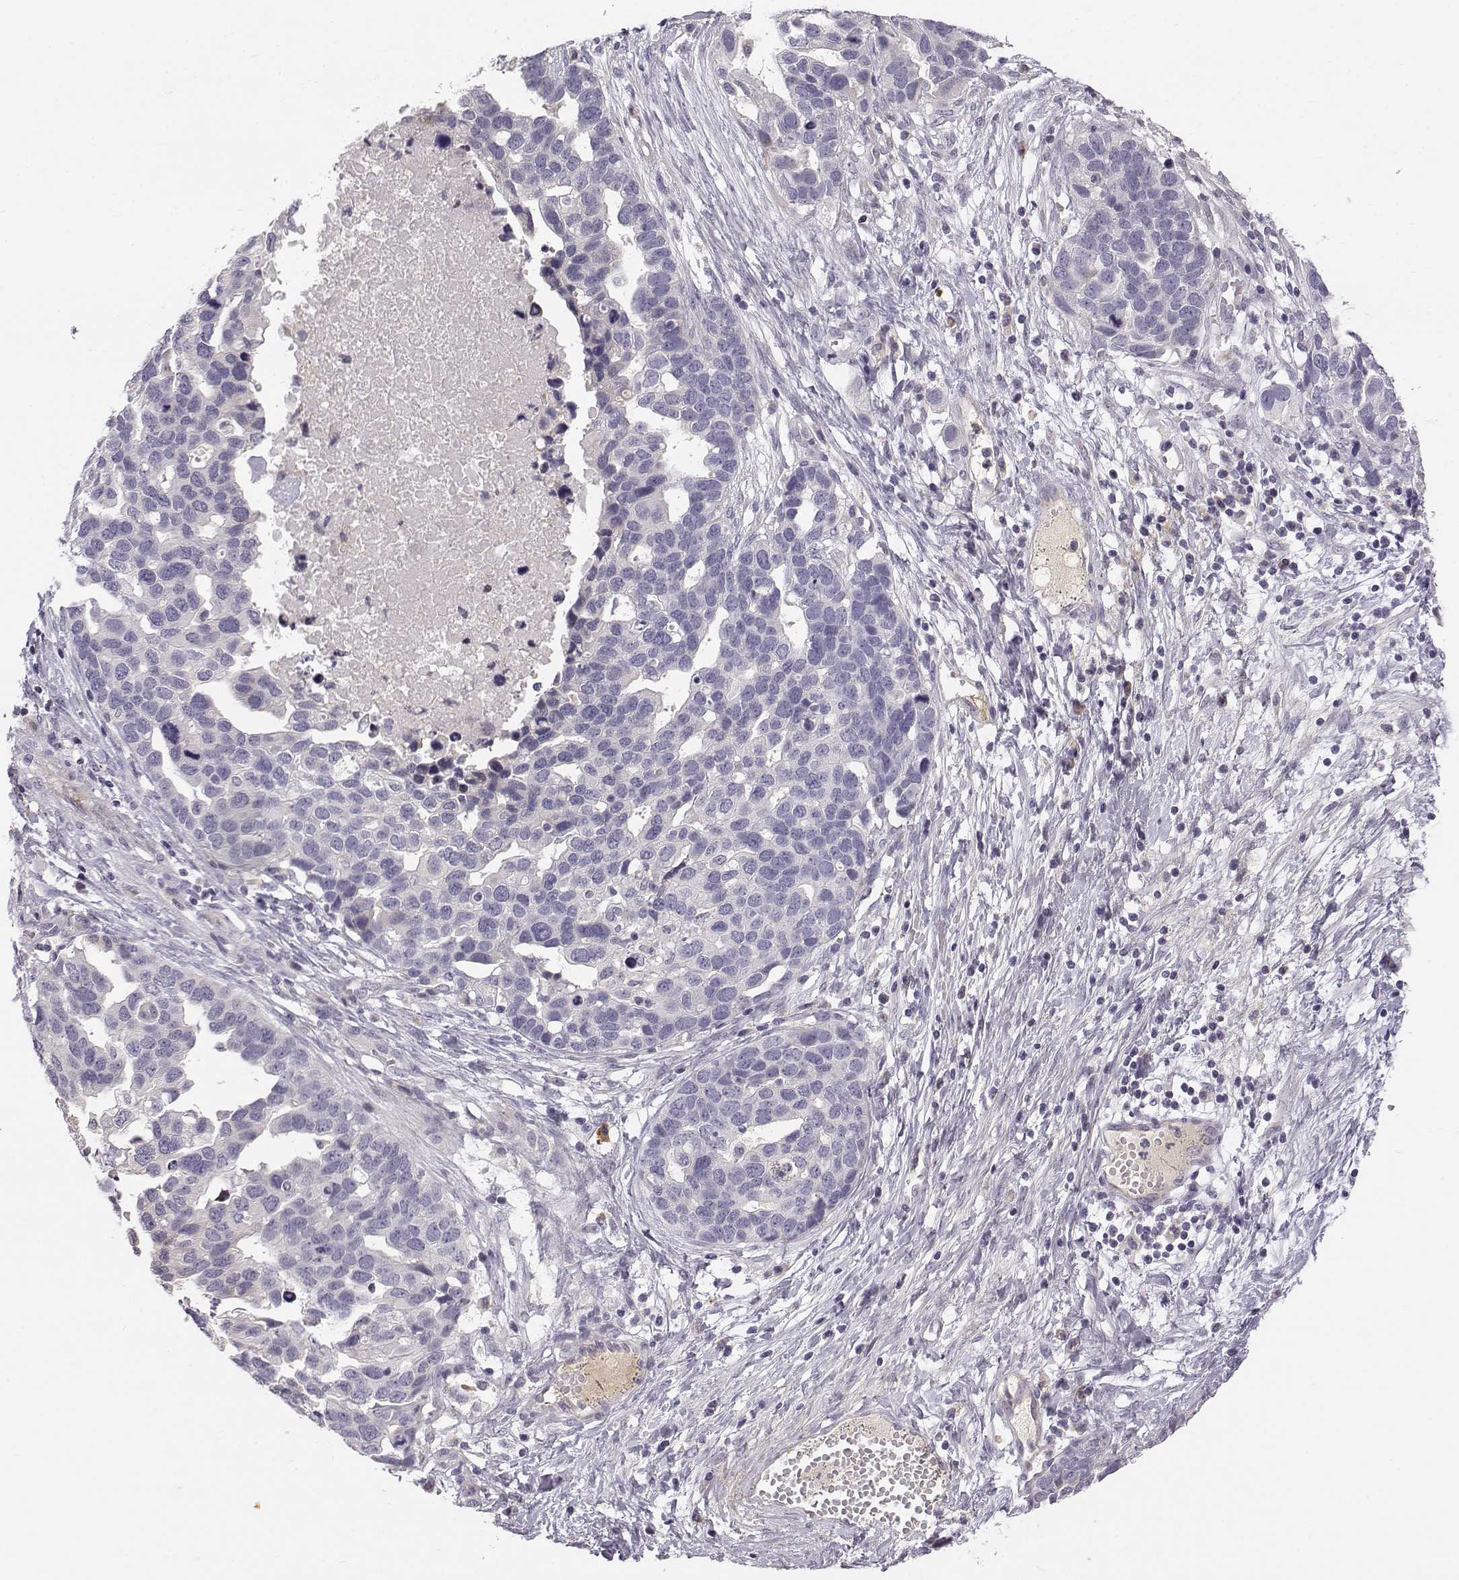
{"staining": {"intensity": "negative", "quantity": "none", "location": "none"}, "tissue": "ovarian cancer", "cell_type": "Tumor cells", "image_type": "cancer", "snomed": [{"axis": "morphology", "description": "Cystadenocarcinoma, serous, NOS"}, {"axis": "topography", "description": "Ovary"}], "caption": "A high-resolution histopathology image shows immunohistochemistry (IHC) staining of ovarian serous cystadenocarcinoma, which reveals no significant positivity in tumor cells.", "gene": "ACSL6", "patient": {"sex": "female", "age": 54}}